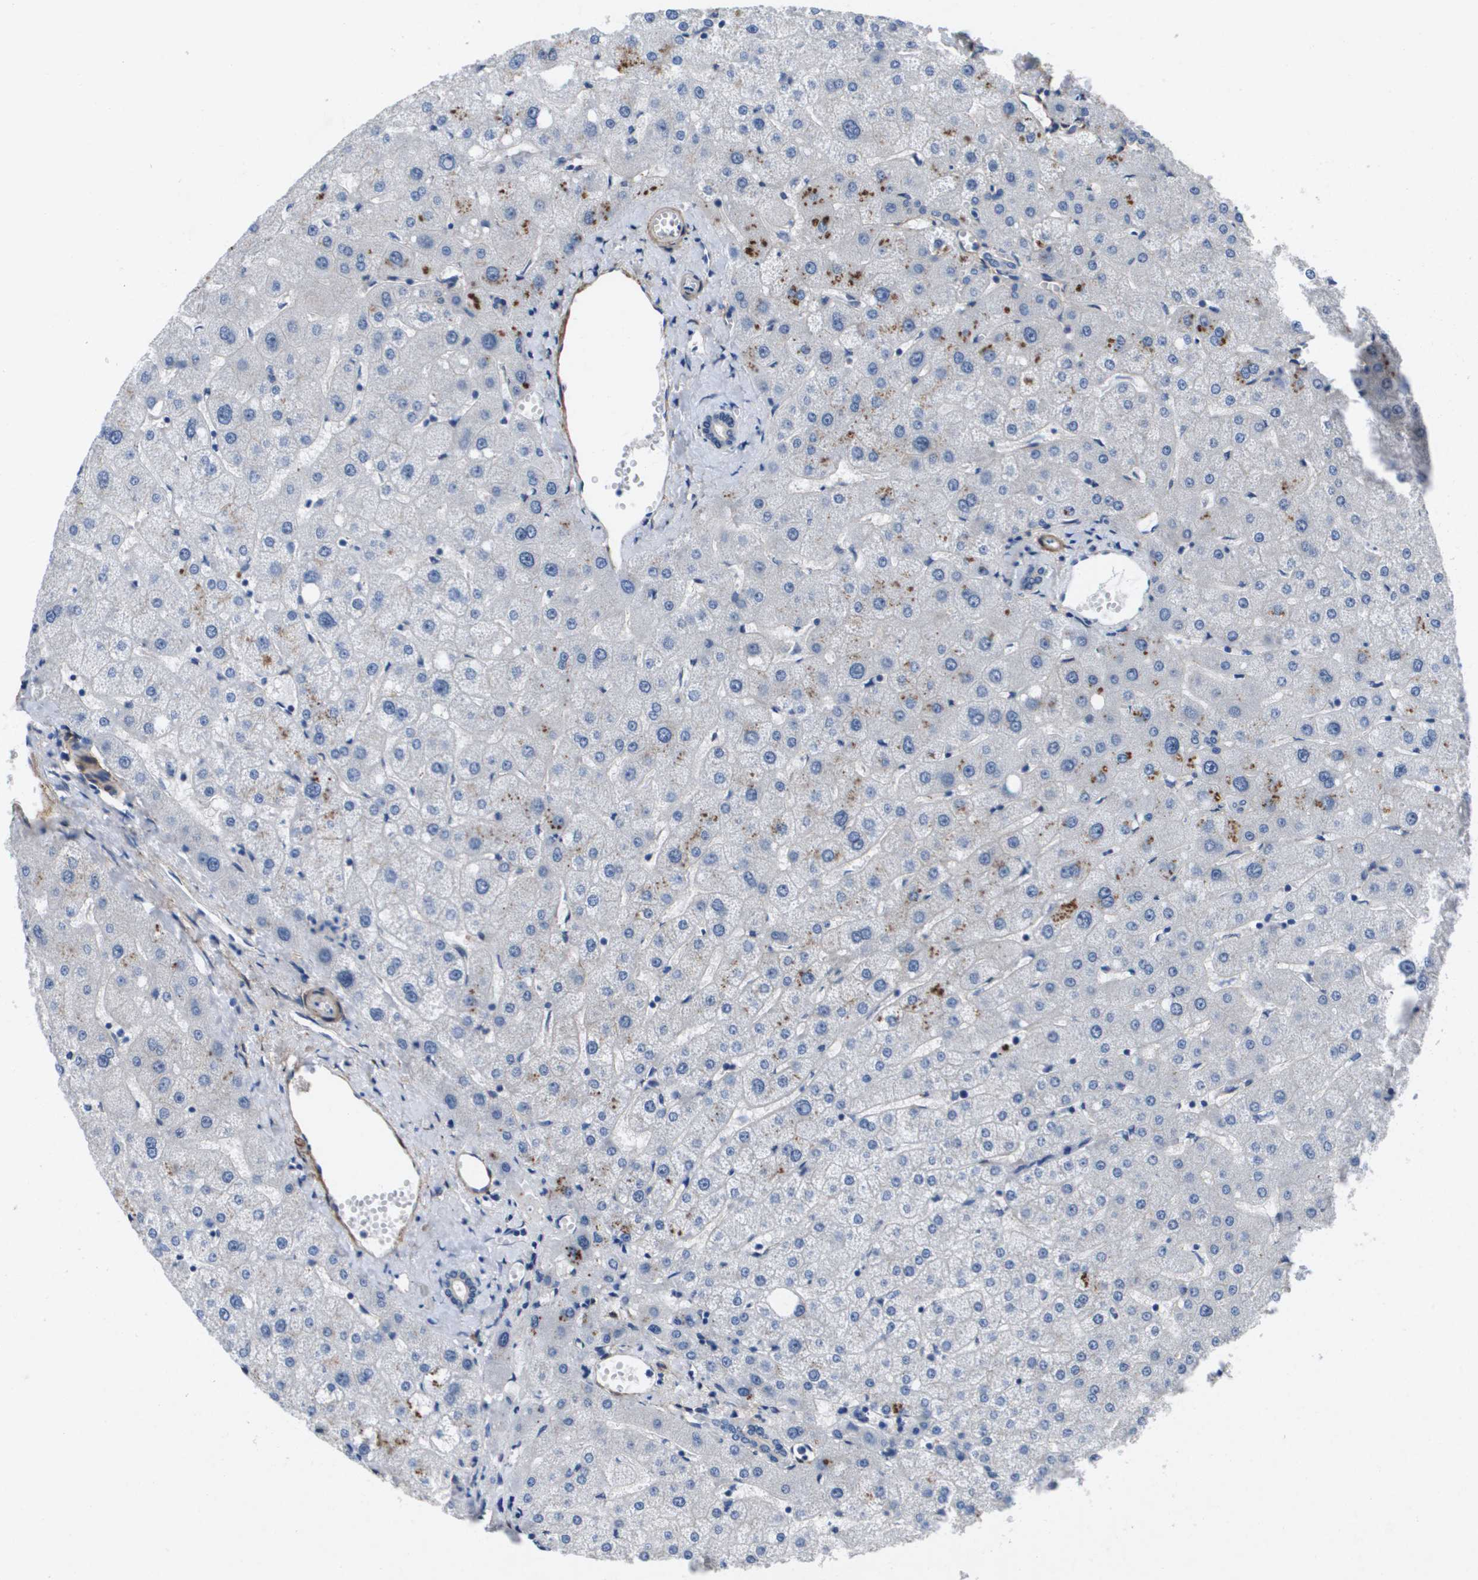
{"staining": {"intensity": "negative", "quantity": "none", "location": "none"}, "tissue": "liver", "cell_type": "Cholangiocytes", "image_type": "normal", "snomed": [{"axis": "morphology", "description": "Normal tissue, NOS"}, {"axis": "topography", "description": "Liver"}], "caption": "This is an immunohistochemistry histopathology image of benign liver. There is no expression in cholangiocytes.", "gene": "LPP", "patient": {"sex": "male", "age": 73}}